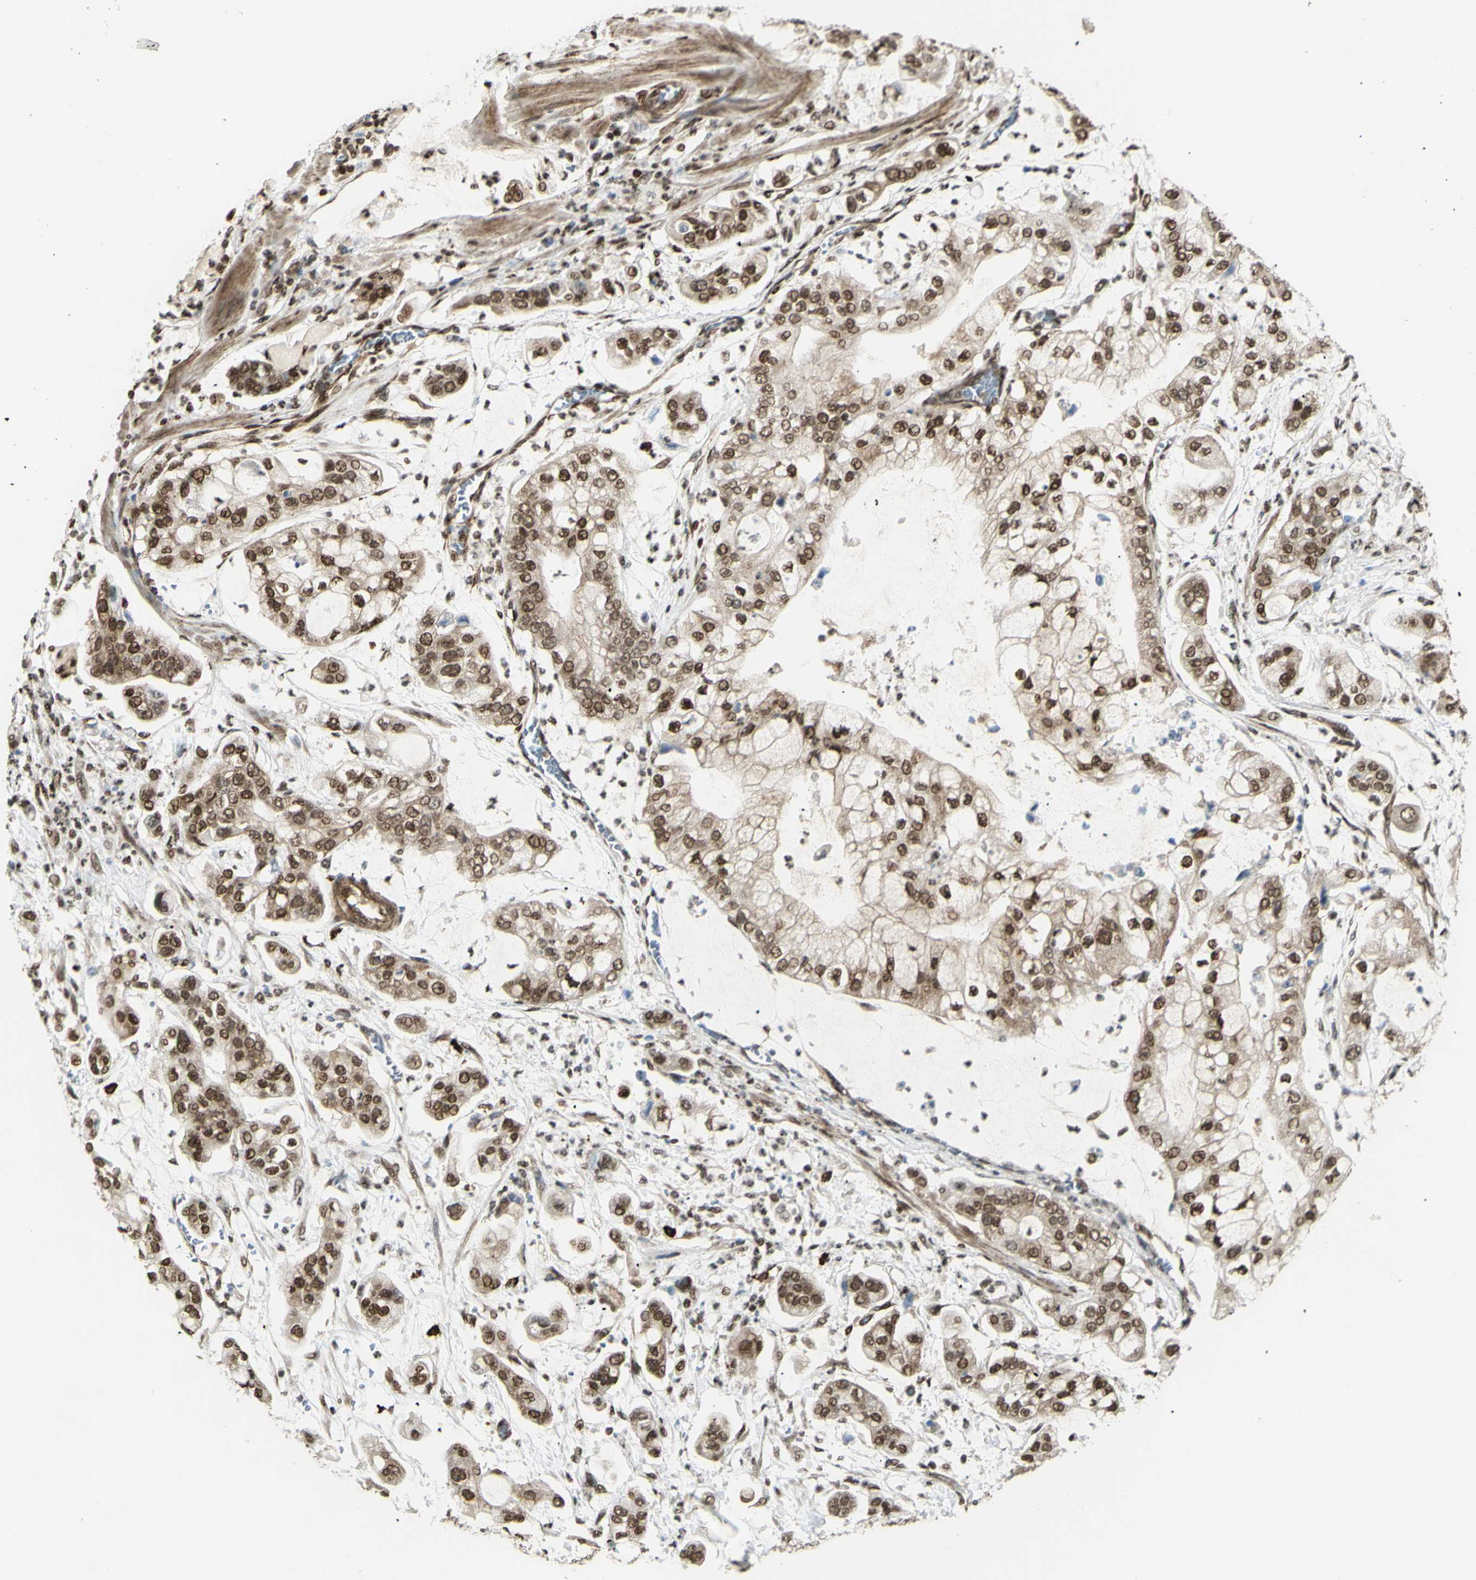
{"staining": {"intensity": "moderate", "quantity": ">75%", "location": "nuclear"}, "tissue": "stomach cancer", "cell_type": "Tumor cells", "image_type": "cancer", "snomed": [{"axis": "morphology", "description": "Adenocarcinoma, NOS"}, {"axis": "topography", "description": "Stomach"}], "caption": "Immunohistochemical staining of stomach cancer (adenocarcinoma) exhibits medium levels of moderate nuclear positivity in about >75% of tumor cells. The staining was performed using DAB, with brown indicating positive protein expression. Nuclei are stained blue with hematoxylin.", "gene": "ZMYM6", "patient": {"sex": "male", "age": 76}}